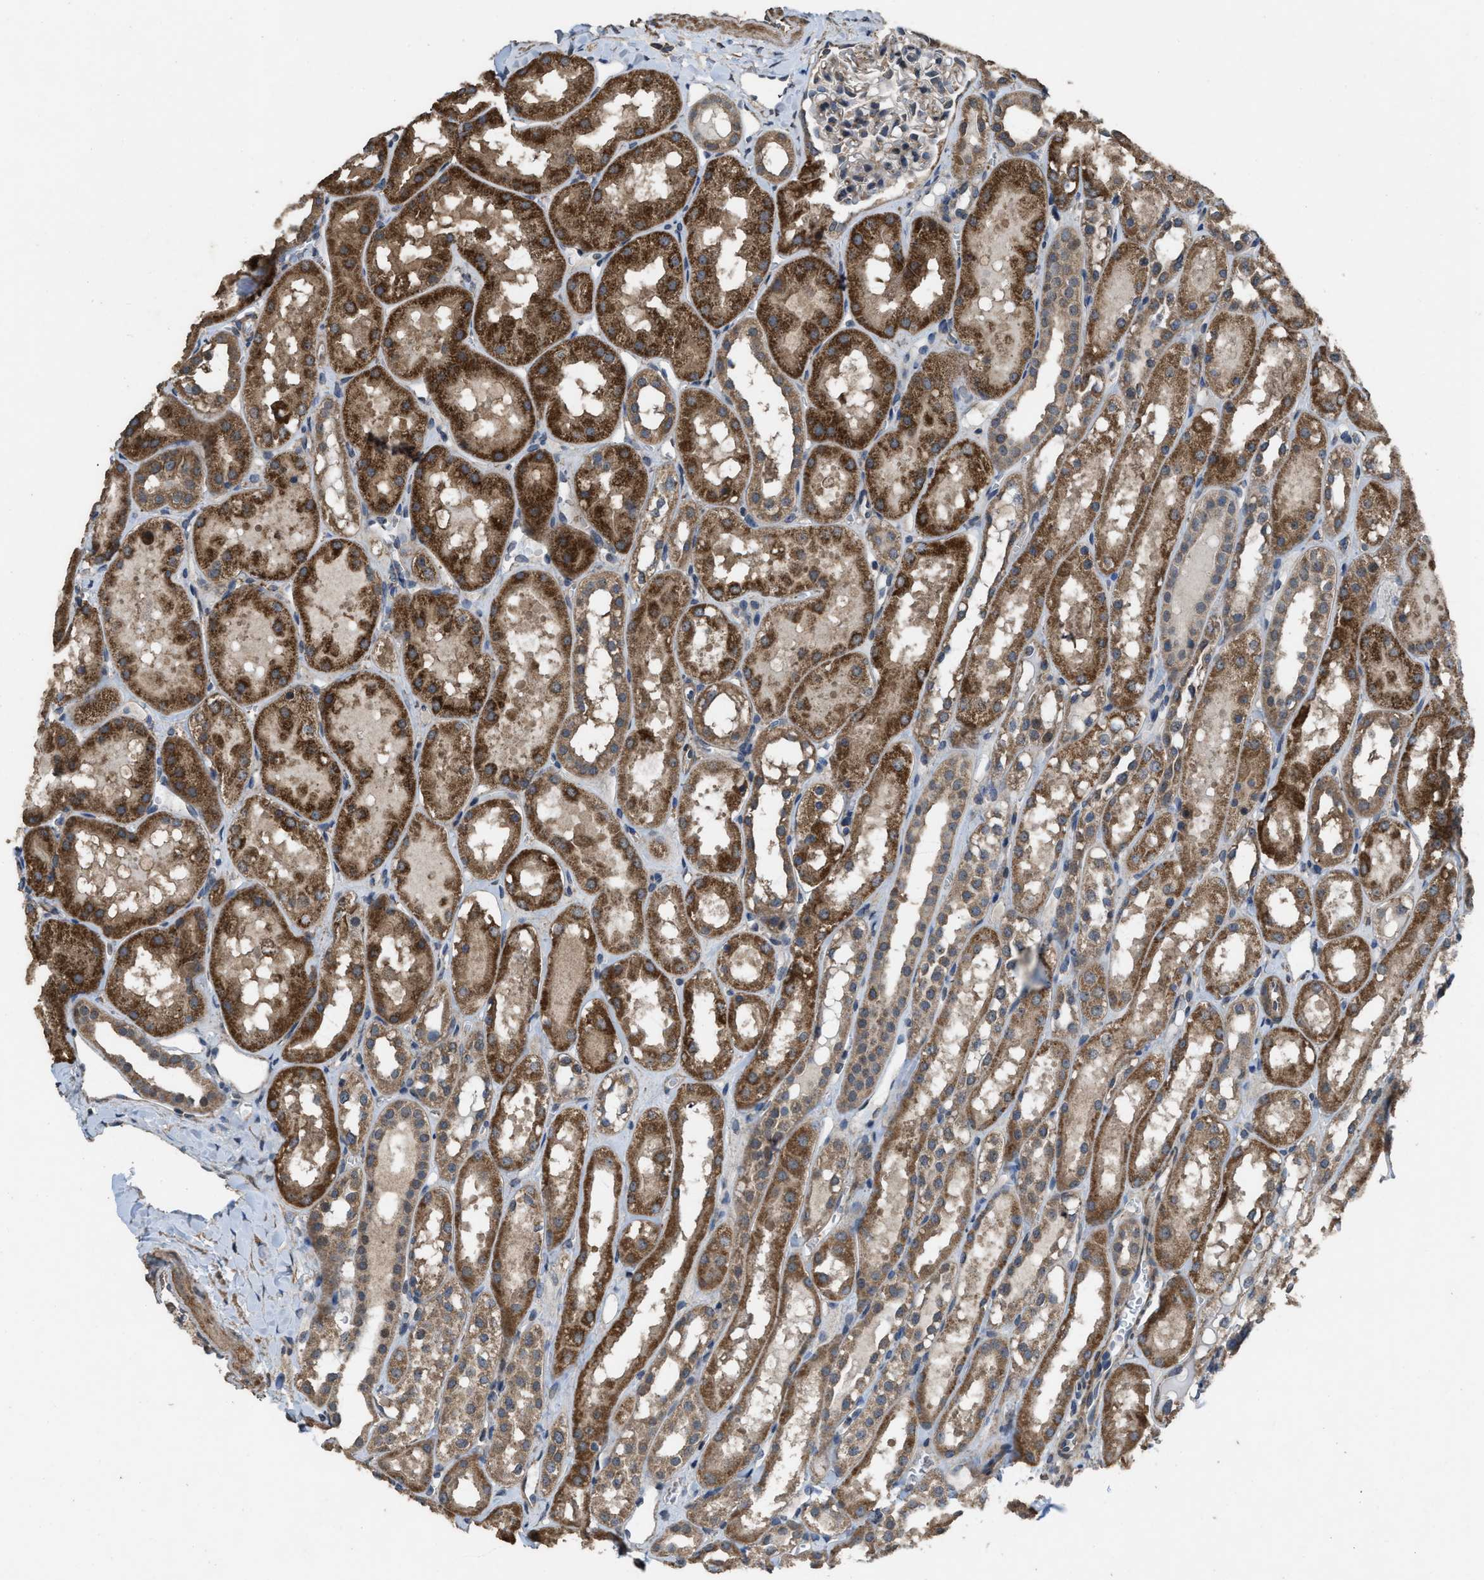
{"staining": {"intensity": "weak", "quantity": "<25%", "location": "cytoplasmic/membranous"}, "tissue": "kidney", "cell_type": "Cells in glomeruli", "image_type": "normal", "snomed": [{"axis": "morphology", "description": "Normal tissue, NOS"}, {"axis": "topography", "description": "Kidney"}, {"axis": "topography", "description": "Urinary bladder"}], "caption": "Immunohistochemistry (IHC) histopathology image of benign kidney: human kidney stained with DAB (3,3'-diaminobenzidine) exhibits no significant protein positivity in cells in glomeruli.", "gene": "ARL6", "patient": {"sex": "male", "age": 16}}